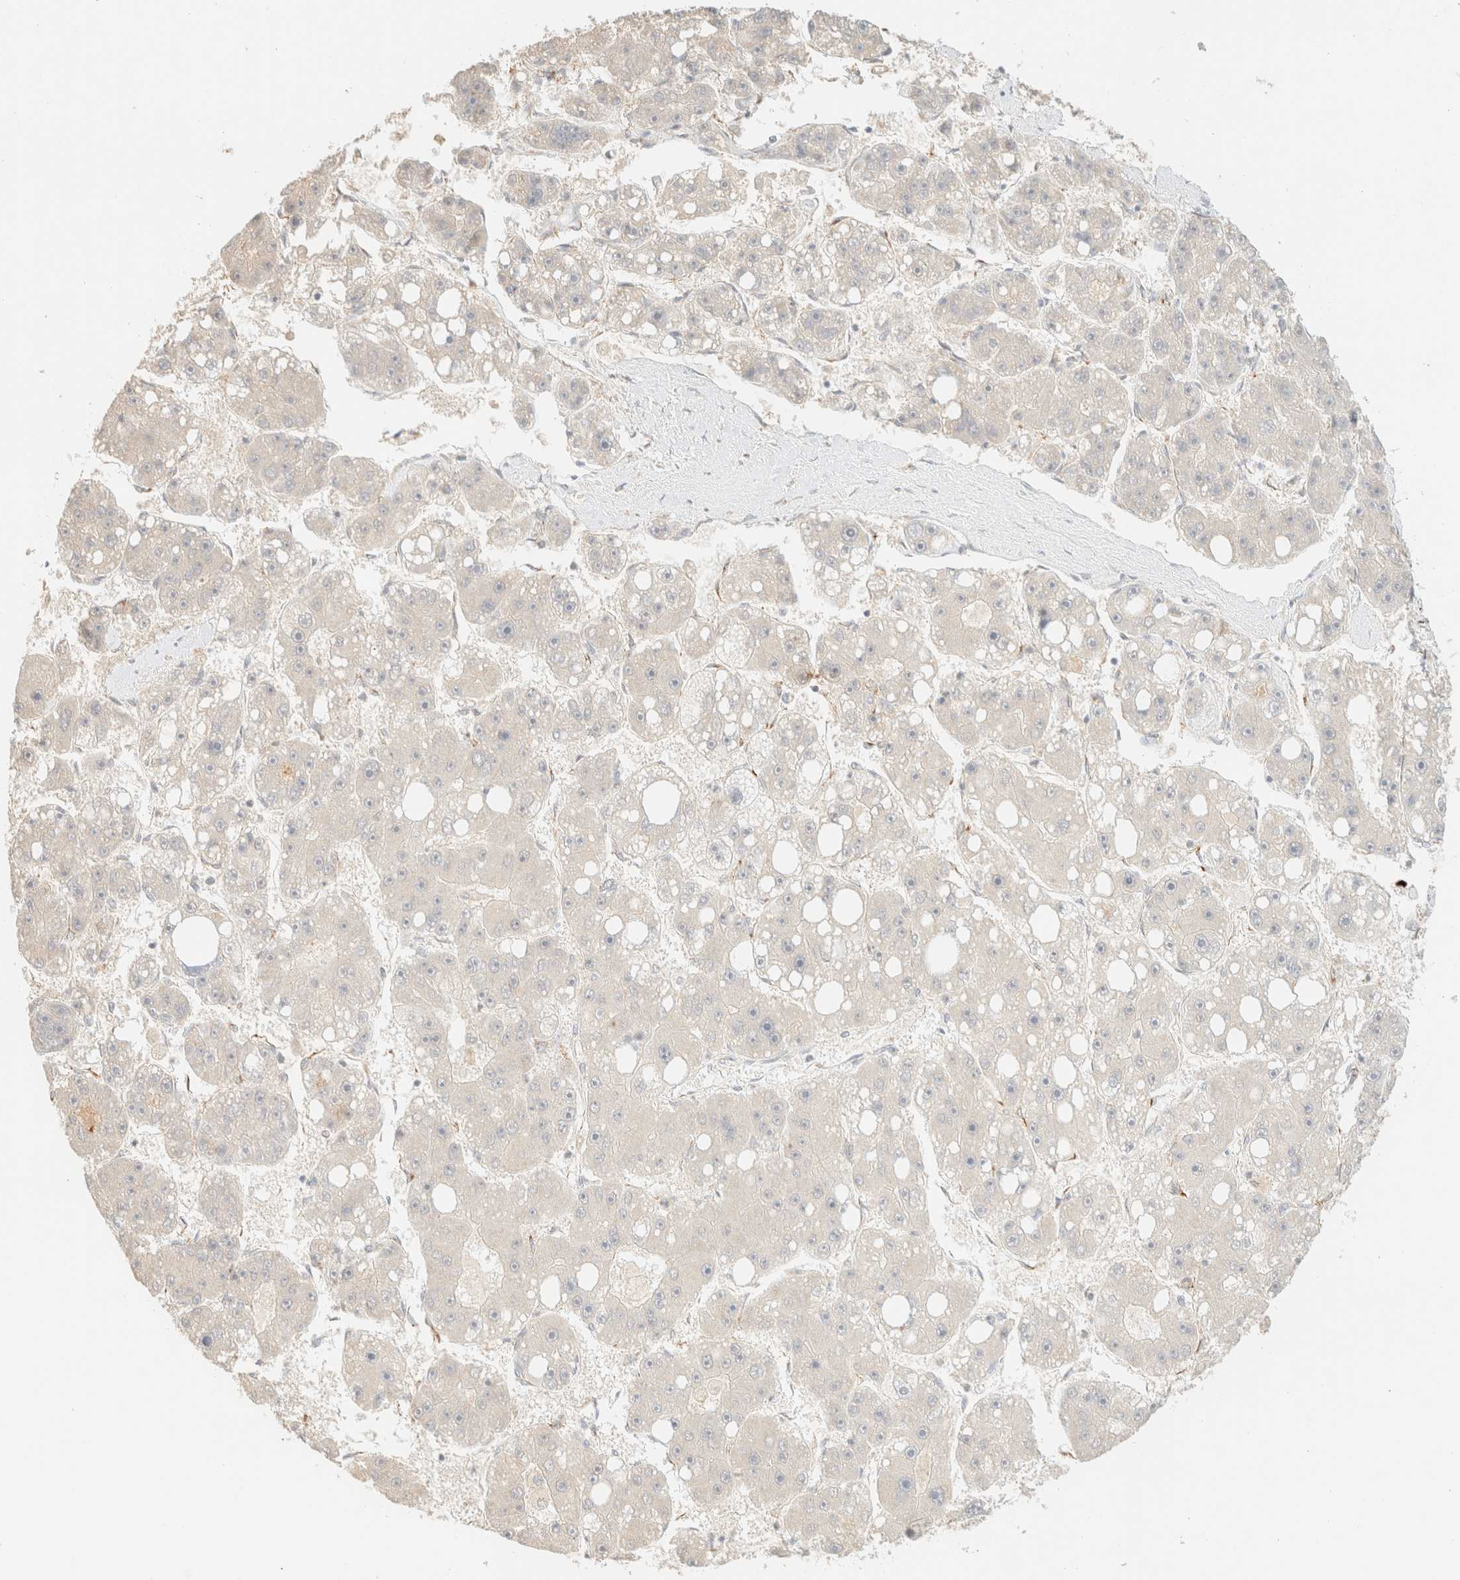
{"staining": {"intensity": "negative", "quantity": "none", "location": "none"}, "tissue": "liver cancer", "cell_type": "Tumor cells", "image_type": "cancer", "snomed": [{"axis": "morphology", "description": "Carcinoma, Hepatocellular, NOS"}, {"axis": "topography", "description": "Liver"}], "caption": "Immunohistochemistry (IHC) micrograph of neoplastic tissue: liver cancer (hepatocellular carcinoma) stained with DAB (3,3'-diaminobenzidine) reveals no significant protein staining in tumor cells. Brightfield microscopy of immunohistochemistry (IHC) stained with DAB (brown) and hematoxylin (blue), captured at high magnification.", "gene": "SPARCL1", "patient": {"sex": "female", "age": 61}}